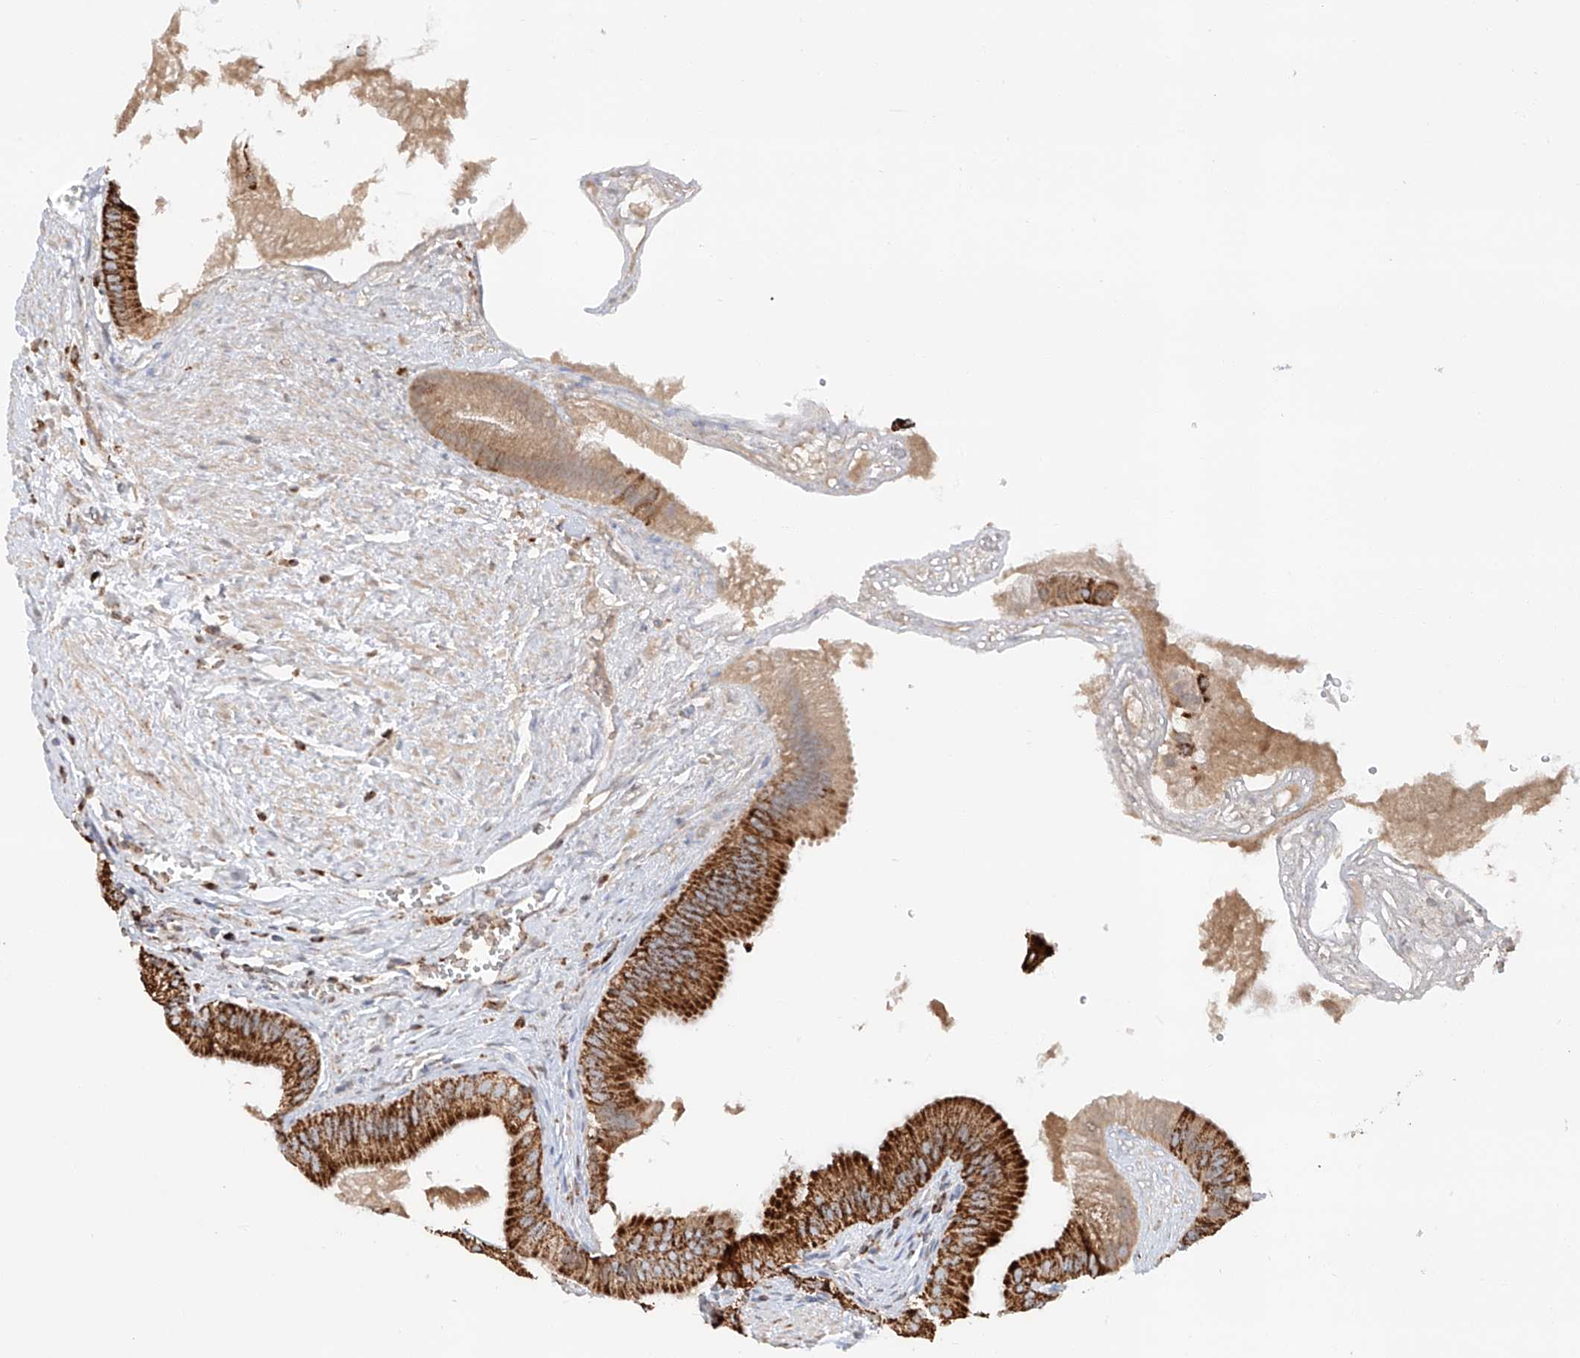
{"staining": {"intensity": "strong", "quantity": ">75%", "location": "cytoplasmic/membranous"}, "tissue": "gallbladder", "cell_type": "Glandular cells", "image_type": "normal", "snomed": [{"axis": "morphology", "description": "Normal tissue, NOS"}, {"axis": "topography", "description": "Gallbladder"}], "caption": "A photomicrograph of human gallbladder stained for a protein reveals strong cytoplasmic/membranous brown staining in glandular cells. (brown staining indicates protein expression, while blue staining denotes nuclei).", "gene": "TTC27", "patient": {"sex": "male", "age": 55}}